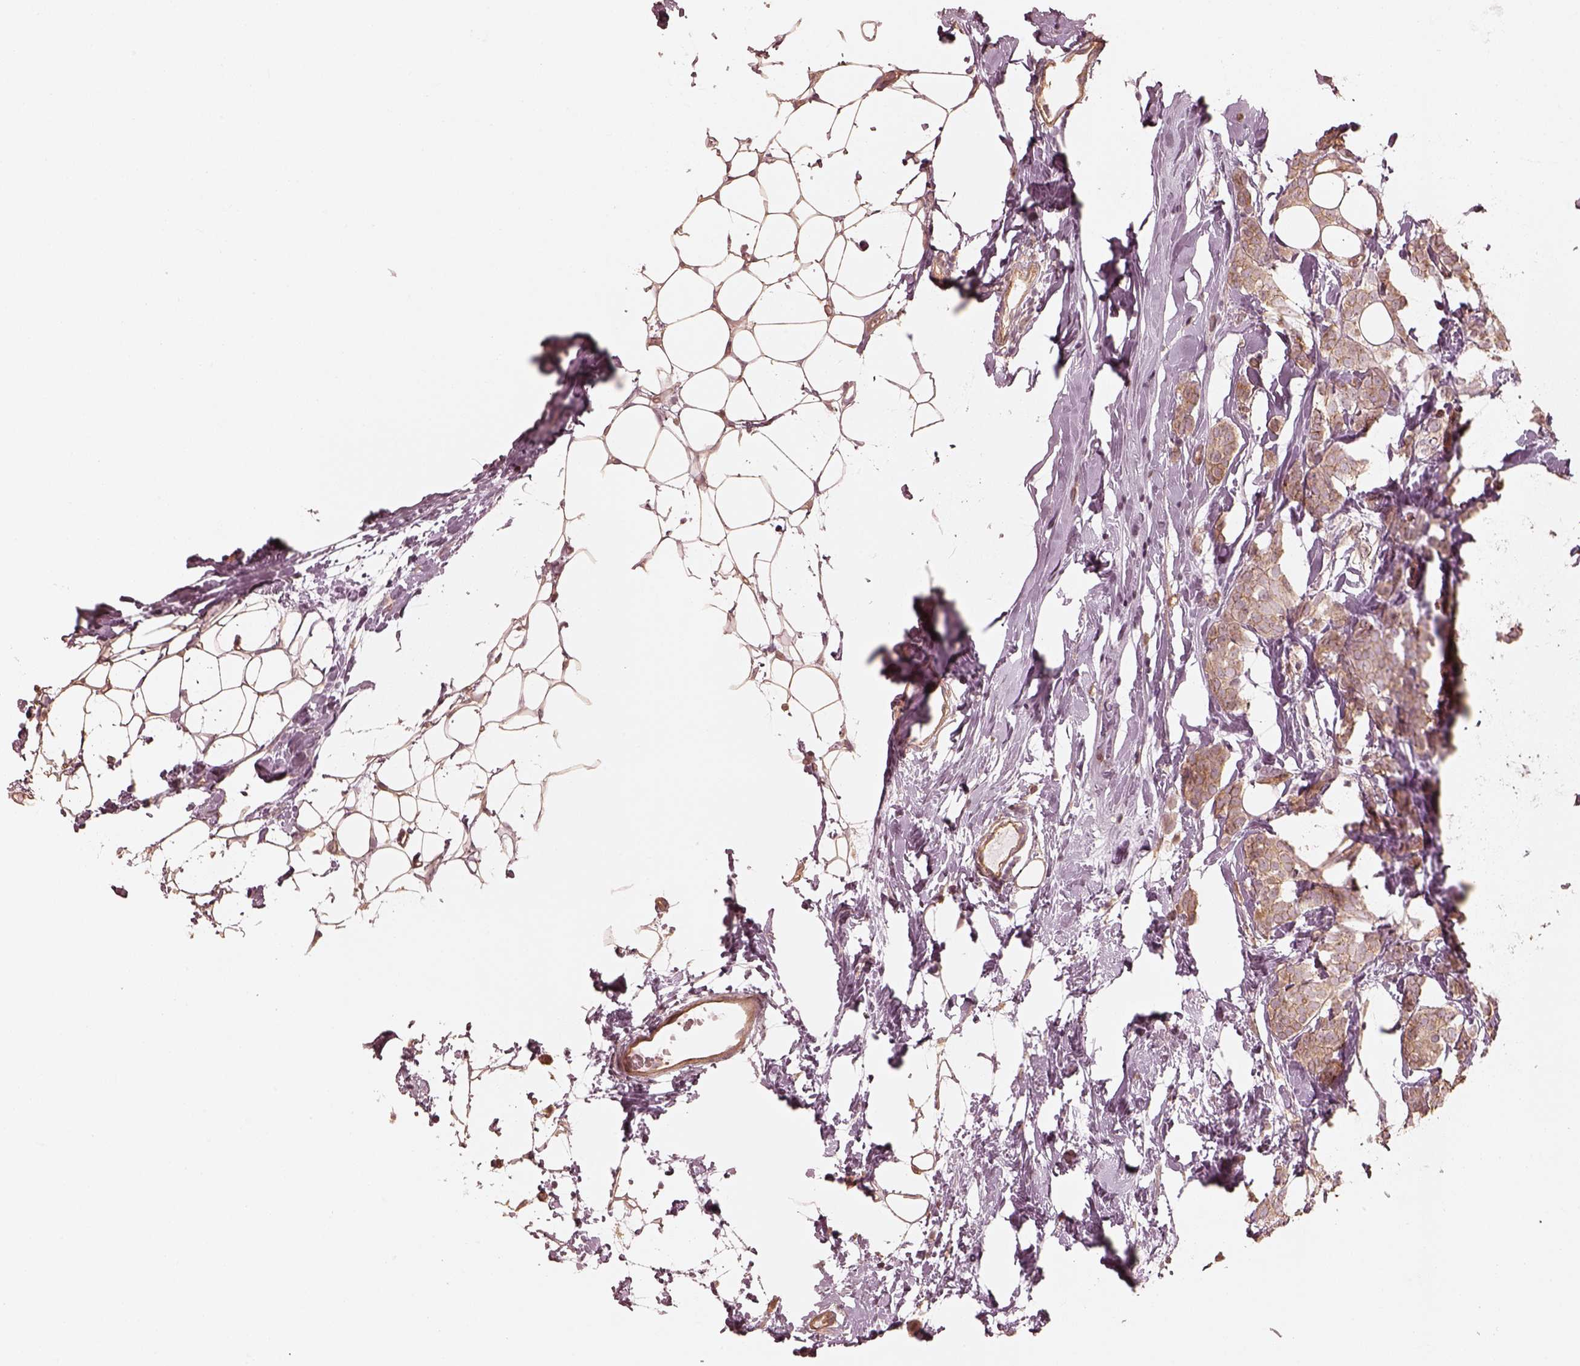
{"staining": {"intensity": "weak", "quantity": "25%-75%", "location": "cytoplasmic/membranous"}, "tissue": "breast cancer", "cell_type": "Tumor cells", "image_type": "cancer", "snomed": [{"axis": "morphology", "description": "Lobular carcinoma"}, {"axis": "topography", "description": "Breast"}], "caption": "Breast cancer stained with a protein marker reveals weak staining in tumor cells.", "gene": "KIF5C", "patient": {"sex": "female", "age": 49}}